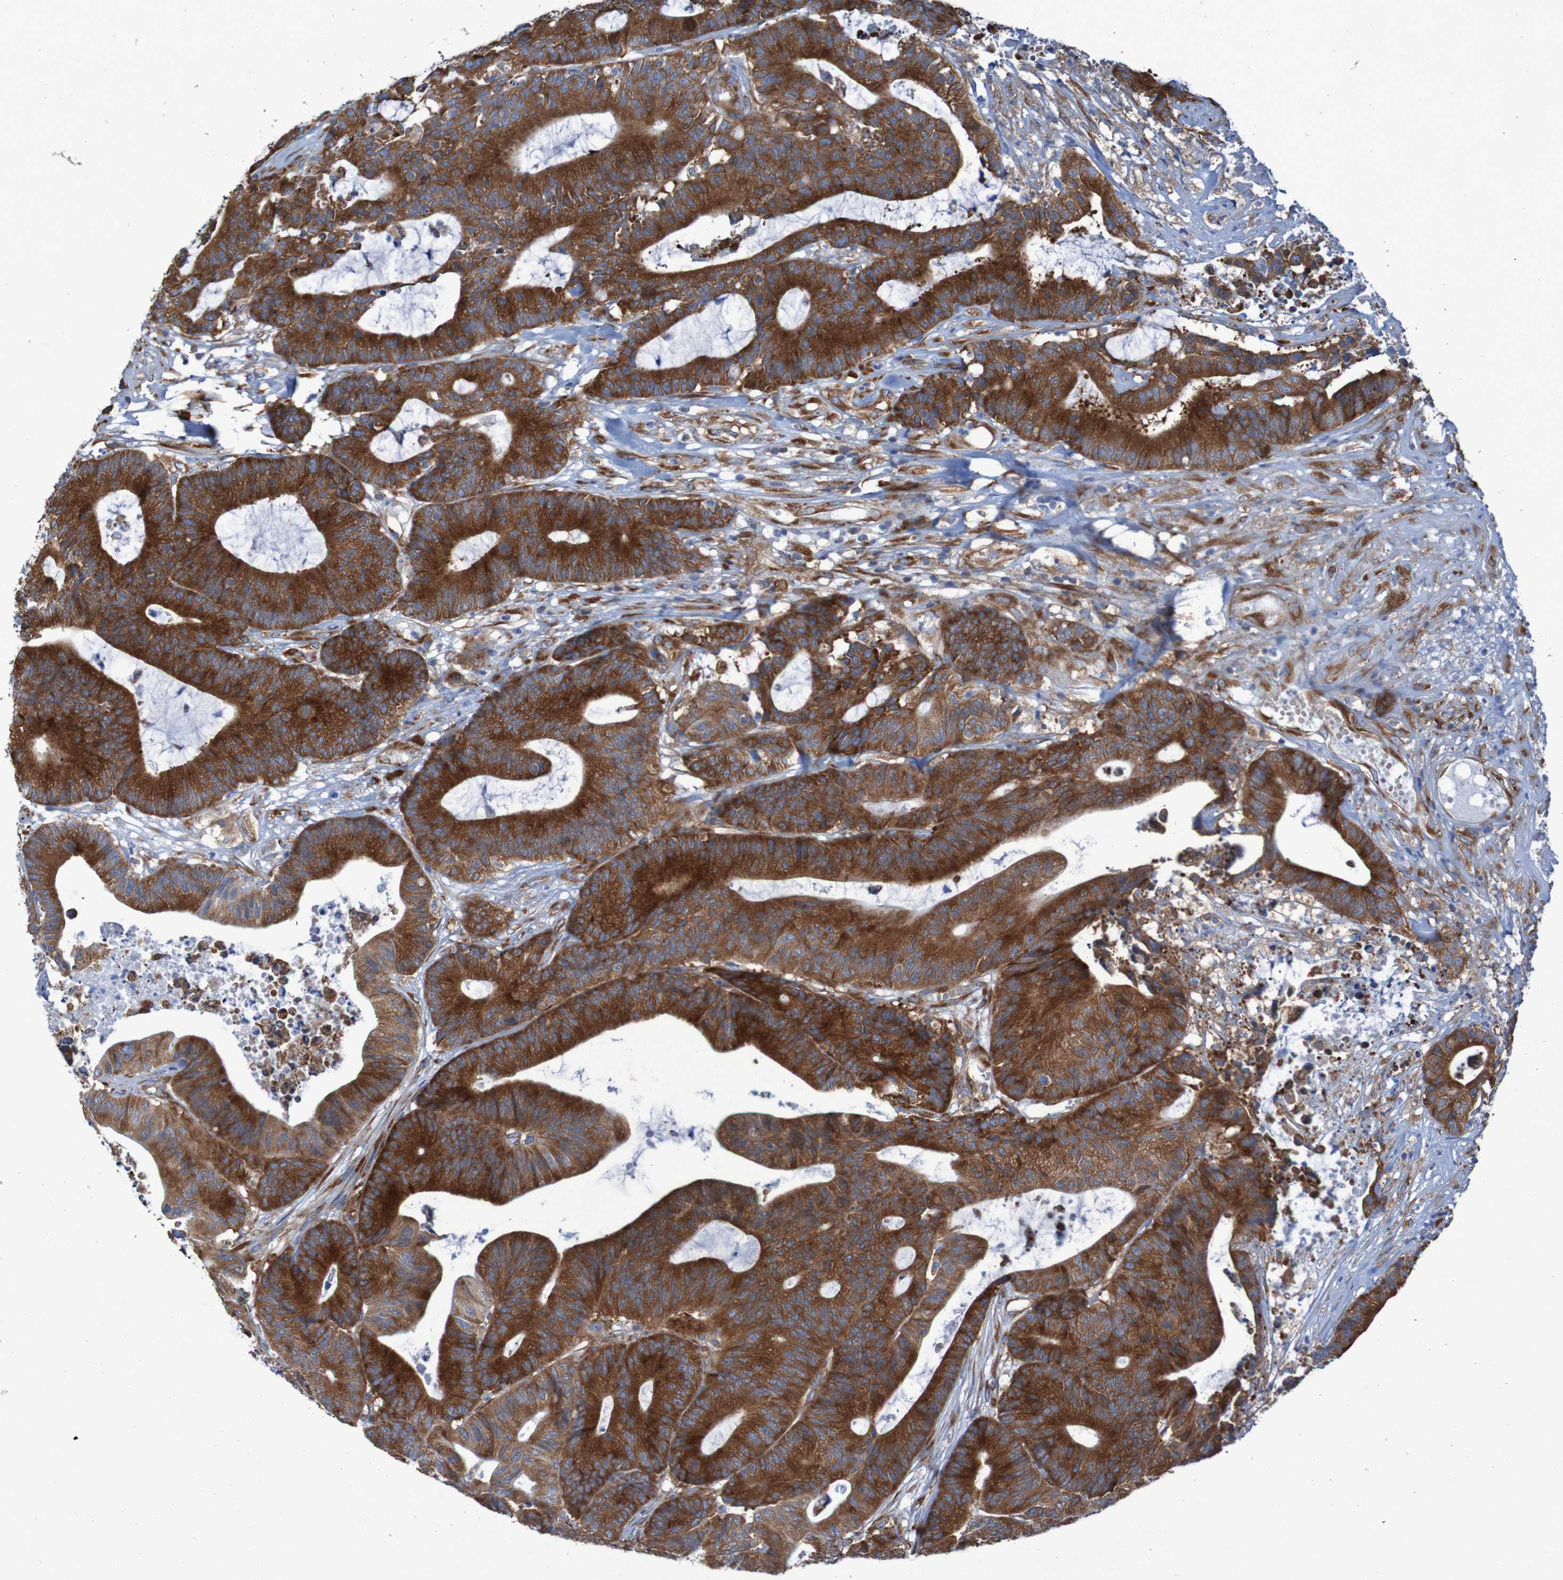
{"staining": {"intensity": "strong", "quantity": ">75%", "location": "cytoplasmic/membranous"}, "tissue": "colorectal cancer", "cell_type": "Tumor cells", "image_type": "cancer", "snomed": [{"axis": "morphology", "description": "Adenocarcinoma, NOS"}, {"axis": "topography", "description": "Colon"}], "caption": "Immunohistochemistry (IHC) image of adenocarcinoma (colorectal) stained for a protein (brown), which shows high levels of strong cytoplasmic/membranous staining in approximately >75% of tumor cells.", "gene": "RPL10", "patient": {"sex": "female", "age": 84}}